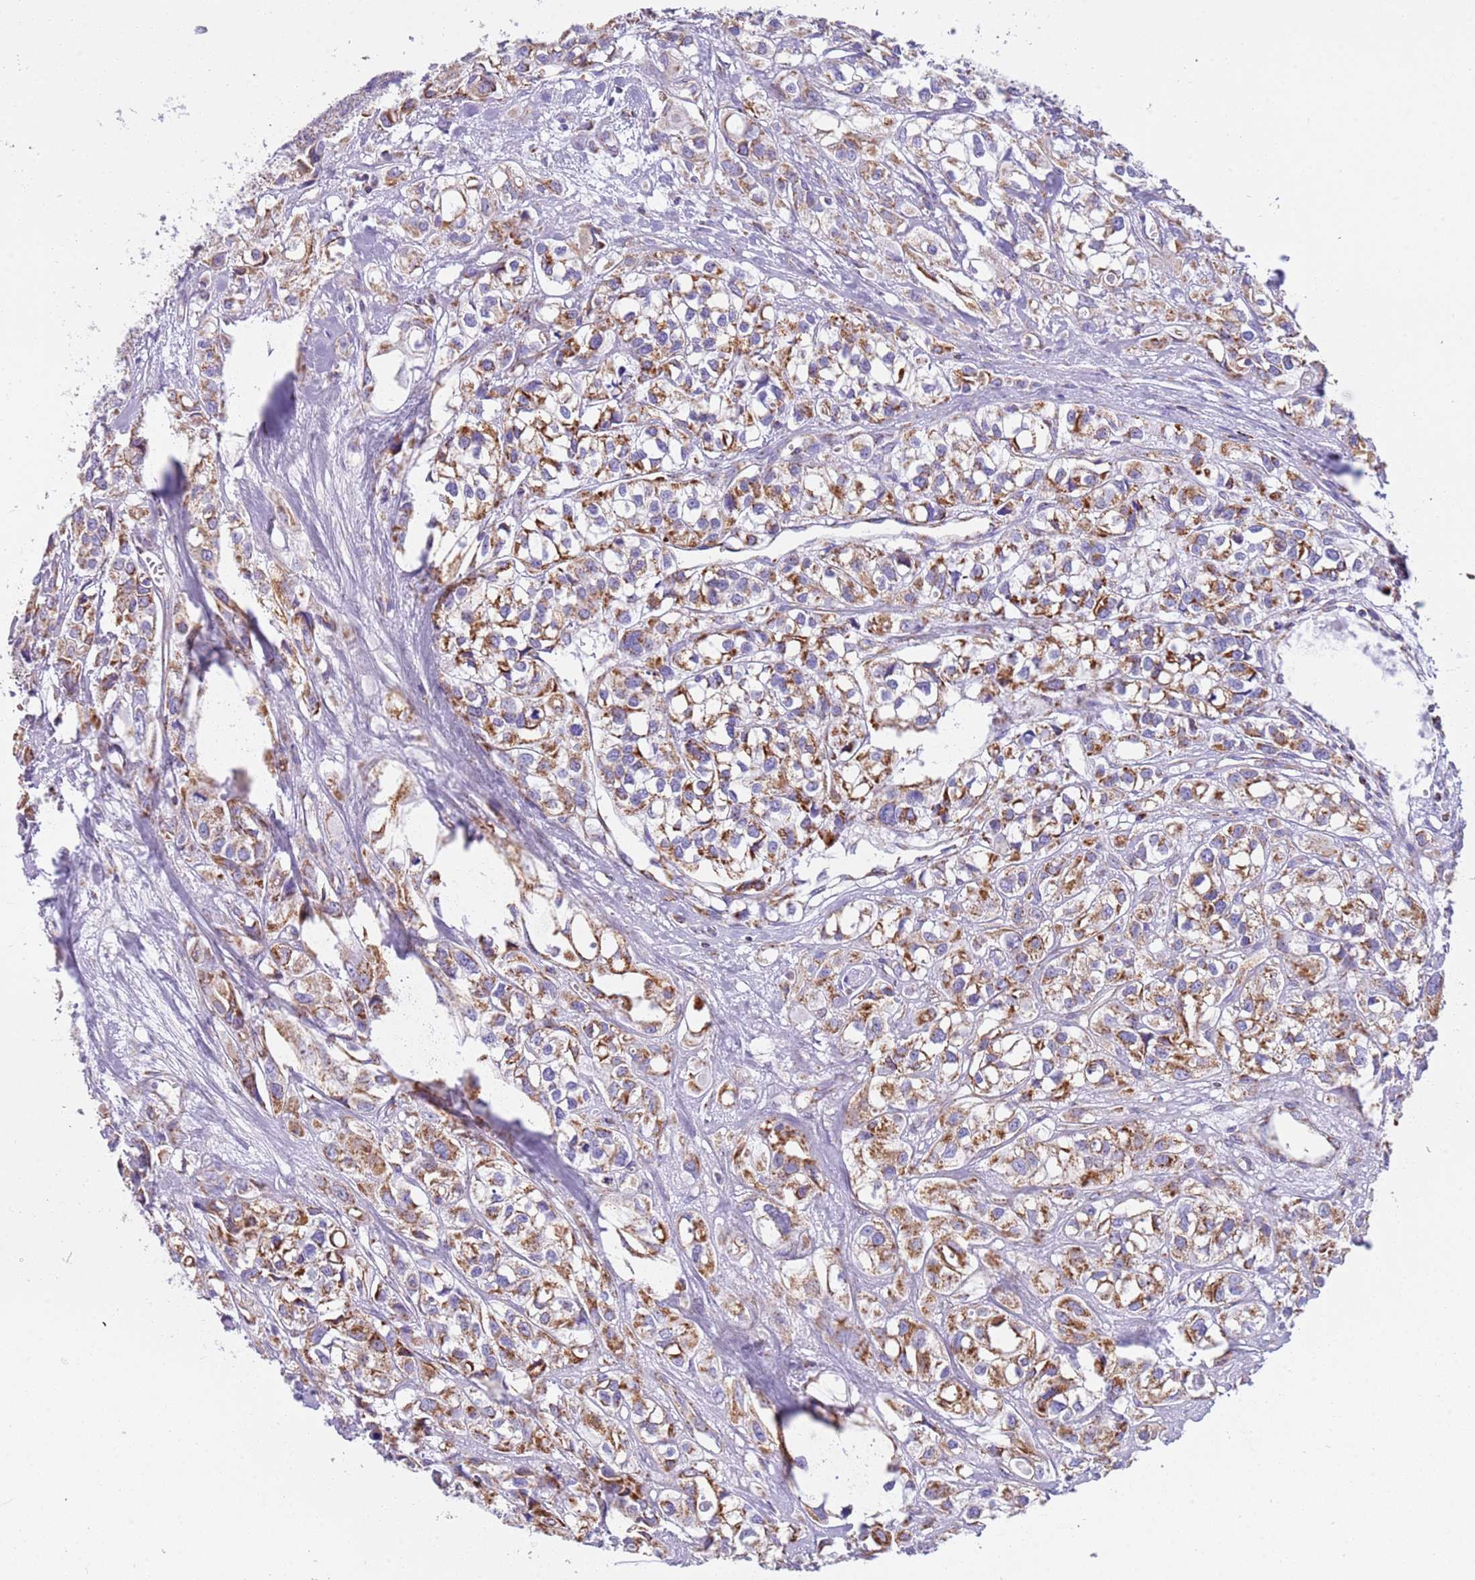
{"staining": {"intensity": "moderate", "quantity": ">75%", "location": "cytoplasmic/membranous"}, "tissue": "urothelial cancer", "cell_type": "Tumor cells", "image_type": "cancer", "snomed": [{"axis": "morphology", "description": "Urothelial carcinoma, High grade"}, {"axis": "topography", "description": "Urinary bladder"}], "caption": "Urothelial cancer tissue reveals moderate cytoplasmic/membranous positivity in about >75% of tumor cells, visualized by immunohistochemistry.", "gene": "SUCLG2", "patient": {"sex": "male", "age": 67}}